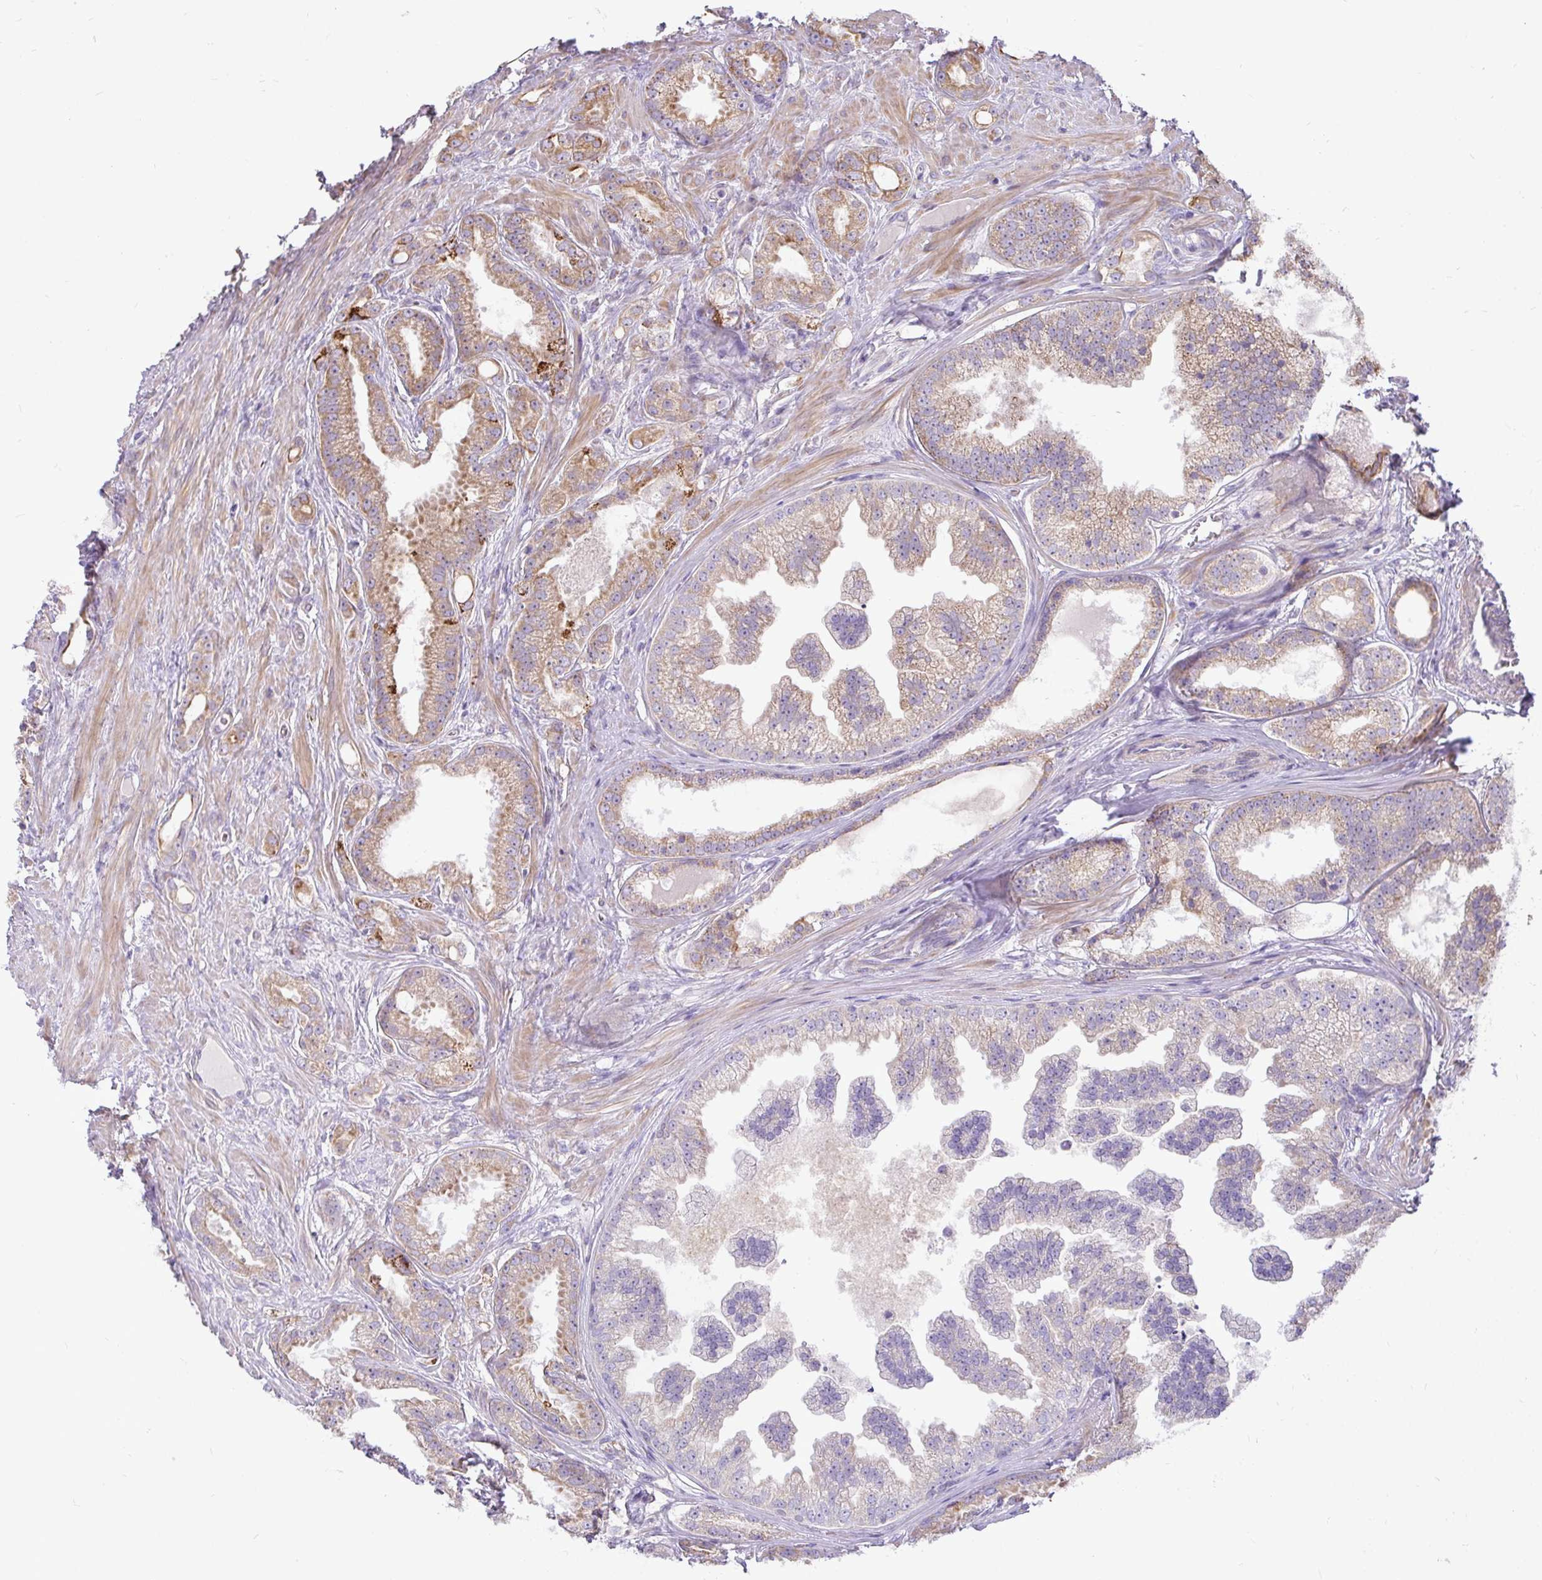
{"staining": {"intensity": "moderate", "quantity": ">75%", "location": "cytoplasmic/membranous"}, "tissue": "prostate cancer", "cell_type": "Tumor cells", "image_type": "cancer", "snomed": [{"axis": "morphology", "description": "Adenocarcinoma, Low grade"}, {"axis": "topography", "description": "Prostate"}], "caption": "High-power microscopy captured an immunohistochemistry (IHC) histopathology image of prostate cancer (low-grade adenocarcinoma), revealing moderate cytoplasmic/membranous staining in approximately >75% of tumor cells.", "gene": "STRIP1", "patient": {"sex": "male", "age": 65}}